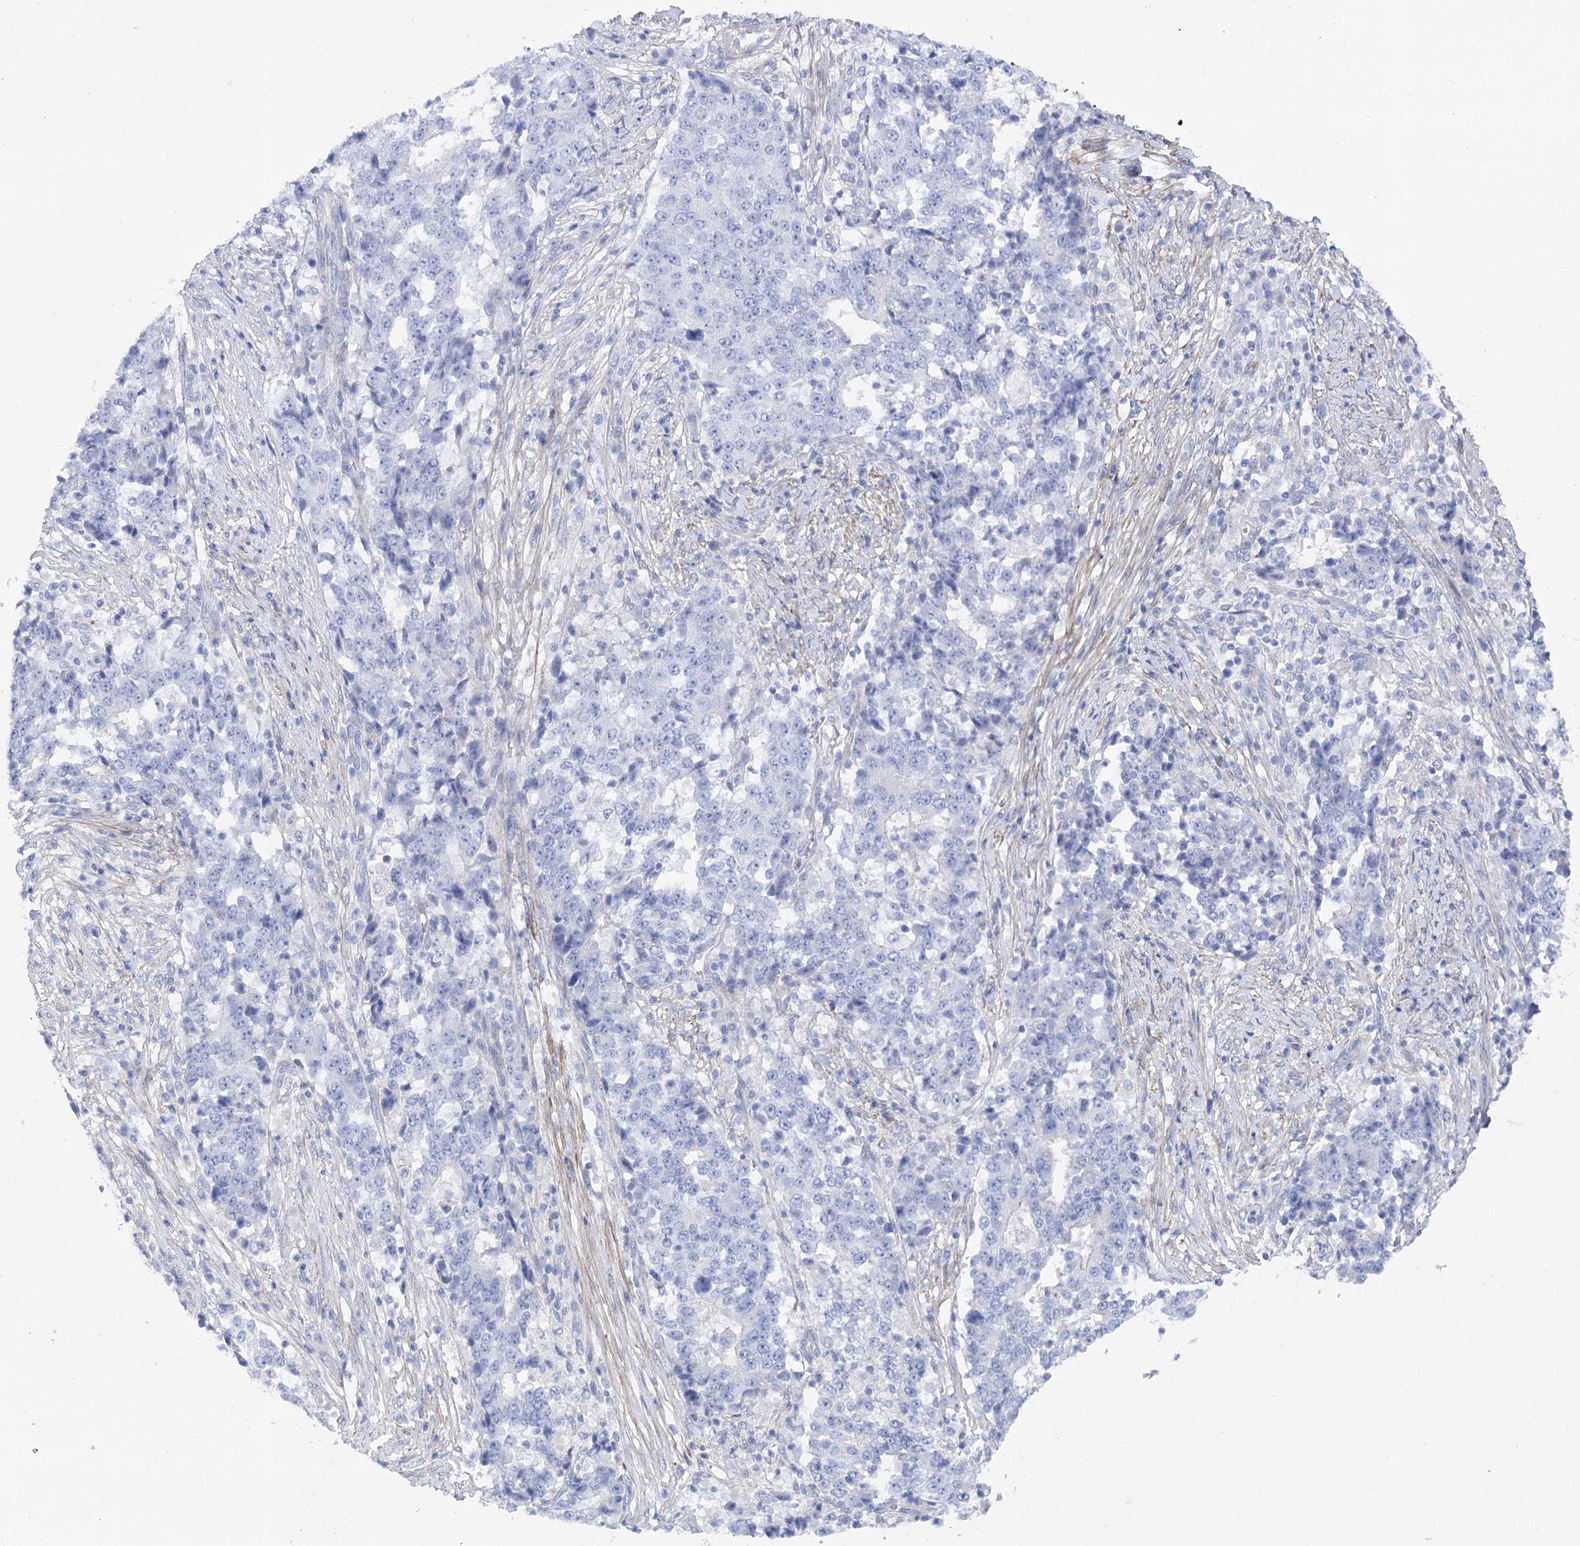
{"staining": {"intensity": "negative", "quantity": "none", "location": "none"}, "tissue": "stomach cancer", "cell_type": "Tumor cells", "image_type": "cancer", "snomed": [{"axis": "morphology", "description": "Adenocarcinoma, NOS"}, {"axis": "topography", "description": "Stomach"}], "caption": "Image shows no protein expression in tumor cells of stomach adenocarcinoma tissue. (Immunohistochemistry (ihc), brightfield microscopy, high magnification).", "gene": "ANKRD23", "patient": {"sex": "male", "age": 59}}